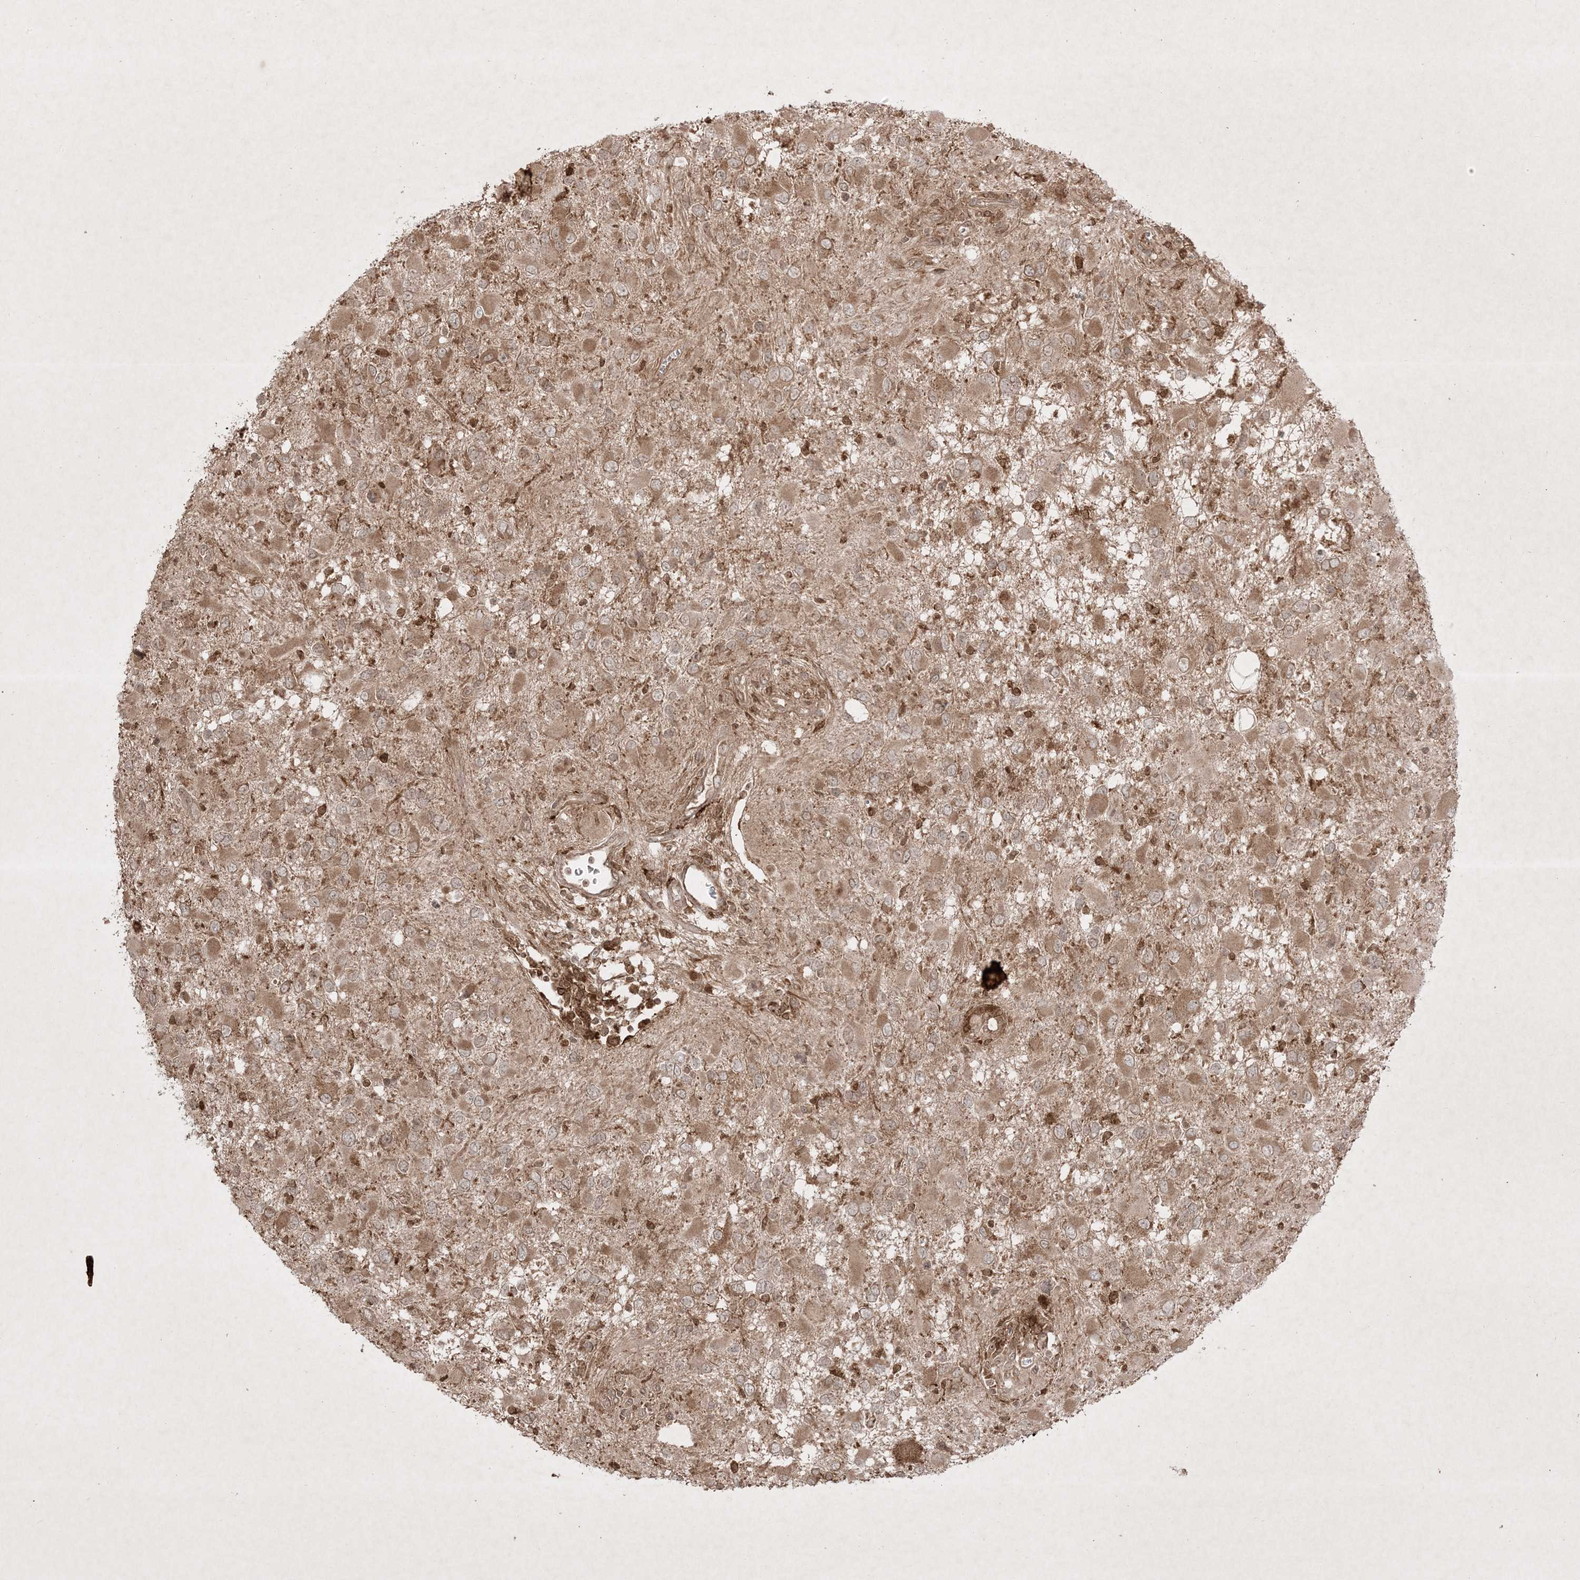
{"staining": {"intensity": "moderate", "quantity": ">75%", "location": "cytoplasmic/membranous"}, "tissue": "glioma", "cell_type": "Tumor cells", "image_type": "cancer", "snomed": [{"axis": "morphology", "description": "Glioma, malignant, High grade"}, {"axis": "topography", "description": "Brain"}], "caption": "High-magnification brightfield microscopy of malignant high-grade glioma stained with DAB (brown) and counterstained with hematoxylin (blue). tumor cells exhibit moderate cytoplasmic/membranous positivity is present in approximately>75% of cells. (DAB IHC, brown staining for protein, blue staining for nuclei).", "gene": "PTK6", "patient": {"sex": "male", "age": 53}}